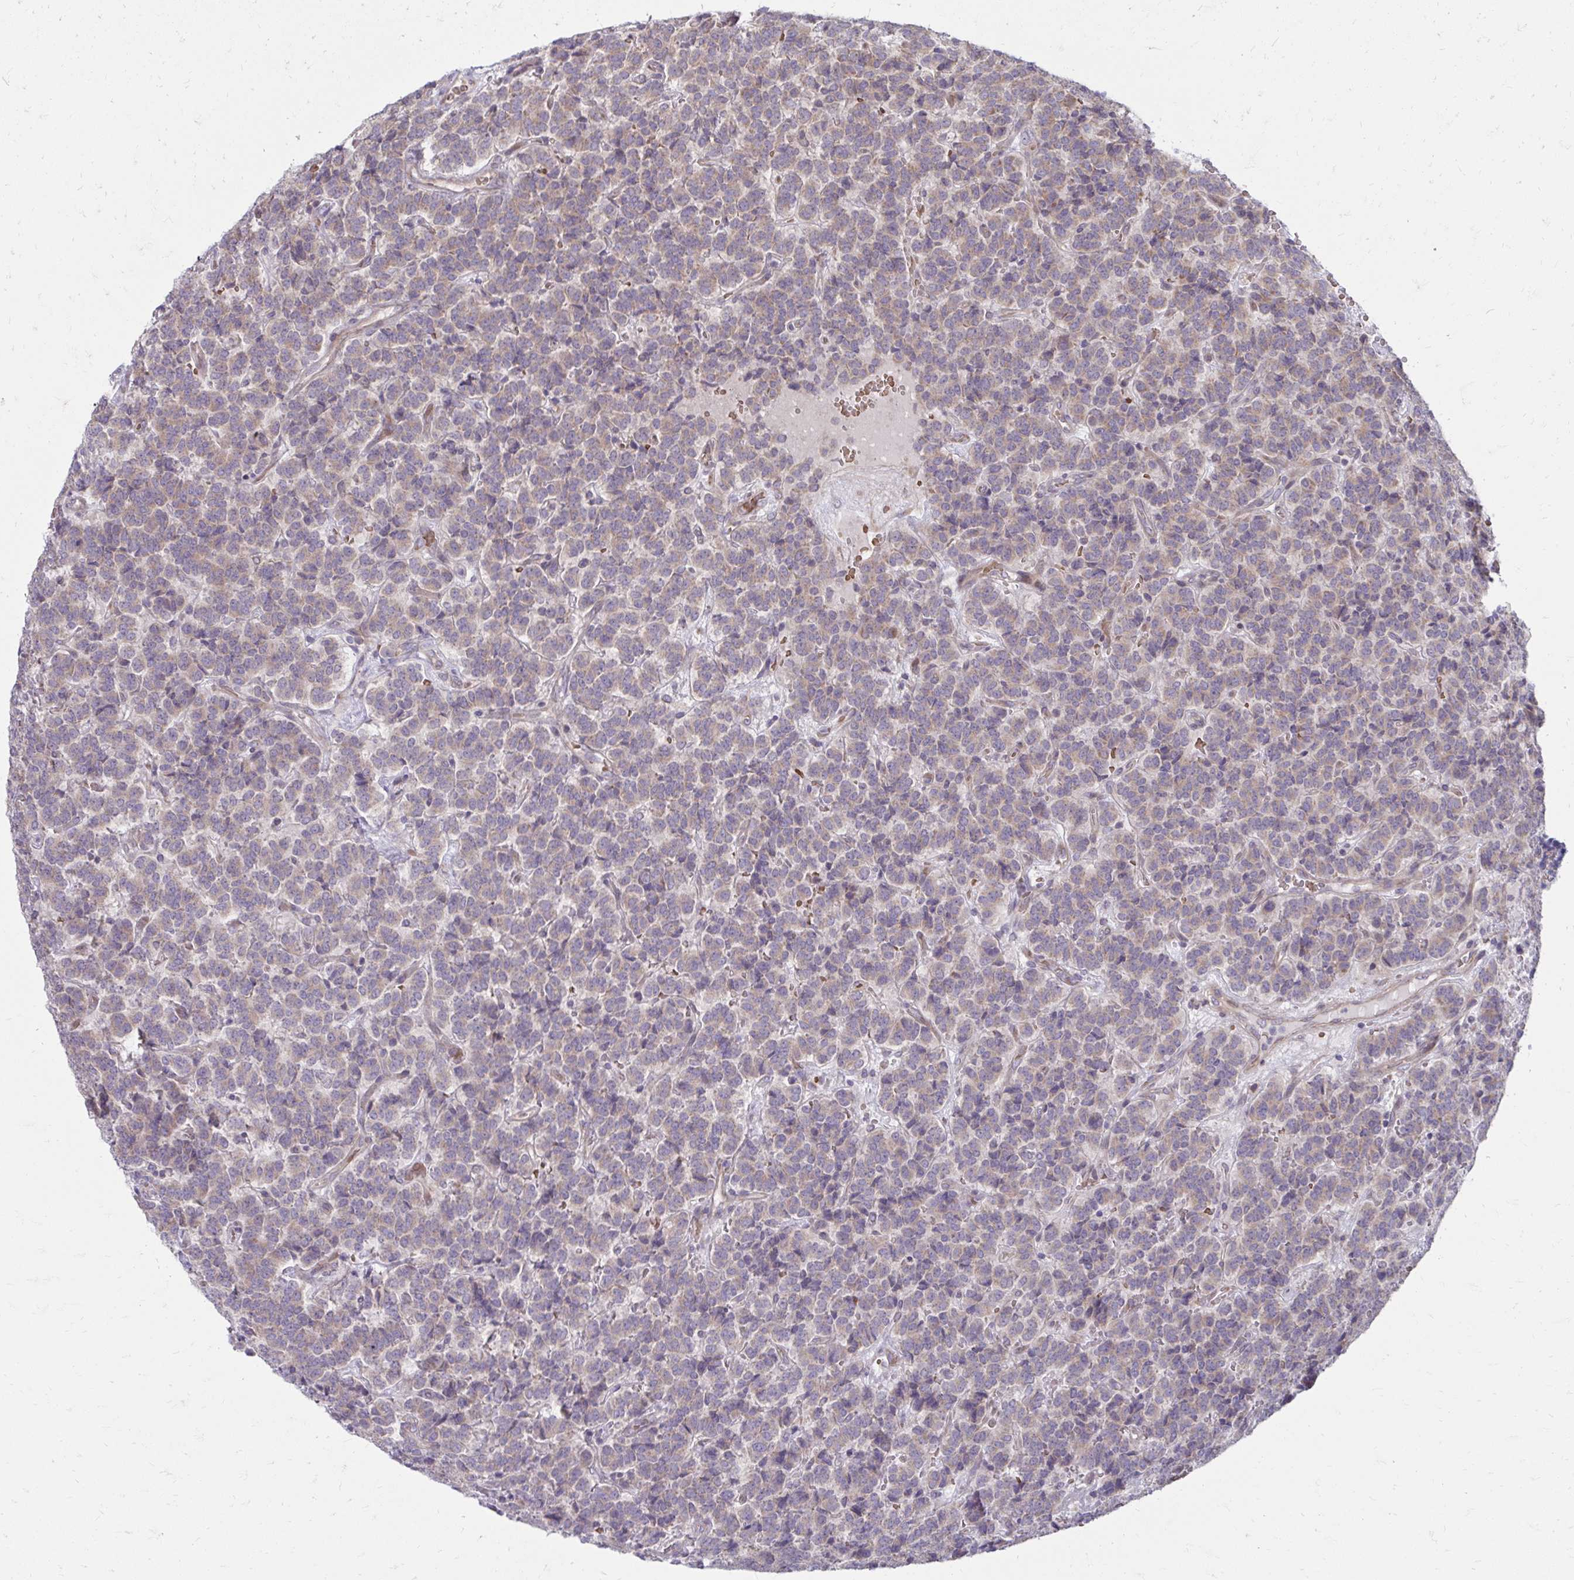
{"staining": {"intensity": "weak", "quantity": "25%-75%", "location": "cytoplasmic/membranous"}, "tissue": "carcinoid", "cell_type": "Tumor cells", "image_type": "cancer", "snomed": [{"axis": "morphology", "description": "Carcinoid, malignant, NOS"}, {"axis": "topography", "description": "Pancreas"}], "caption": "Carcinoid (malignant) was stained to show a protein in brown. There is low levels of weak cytoplasmic/membranous staining in approximately 25%-75% of tumor cells.", "gene": "ITPR2", "patient": {"sex": "male", "age": 36}}